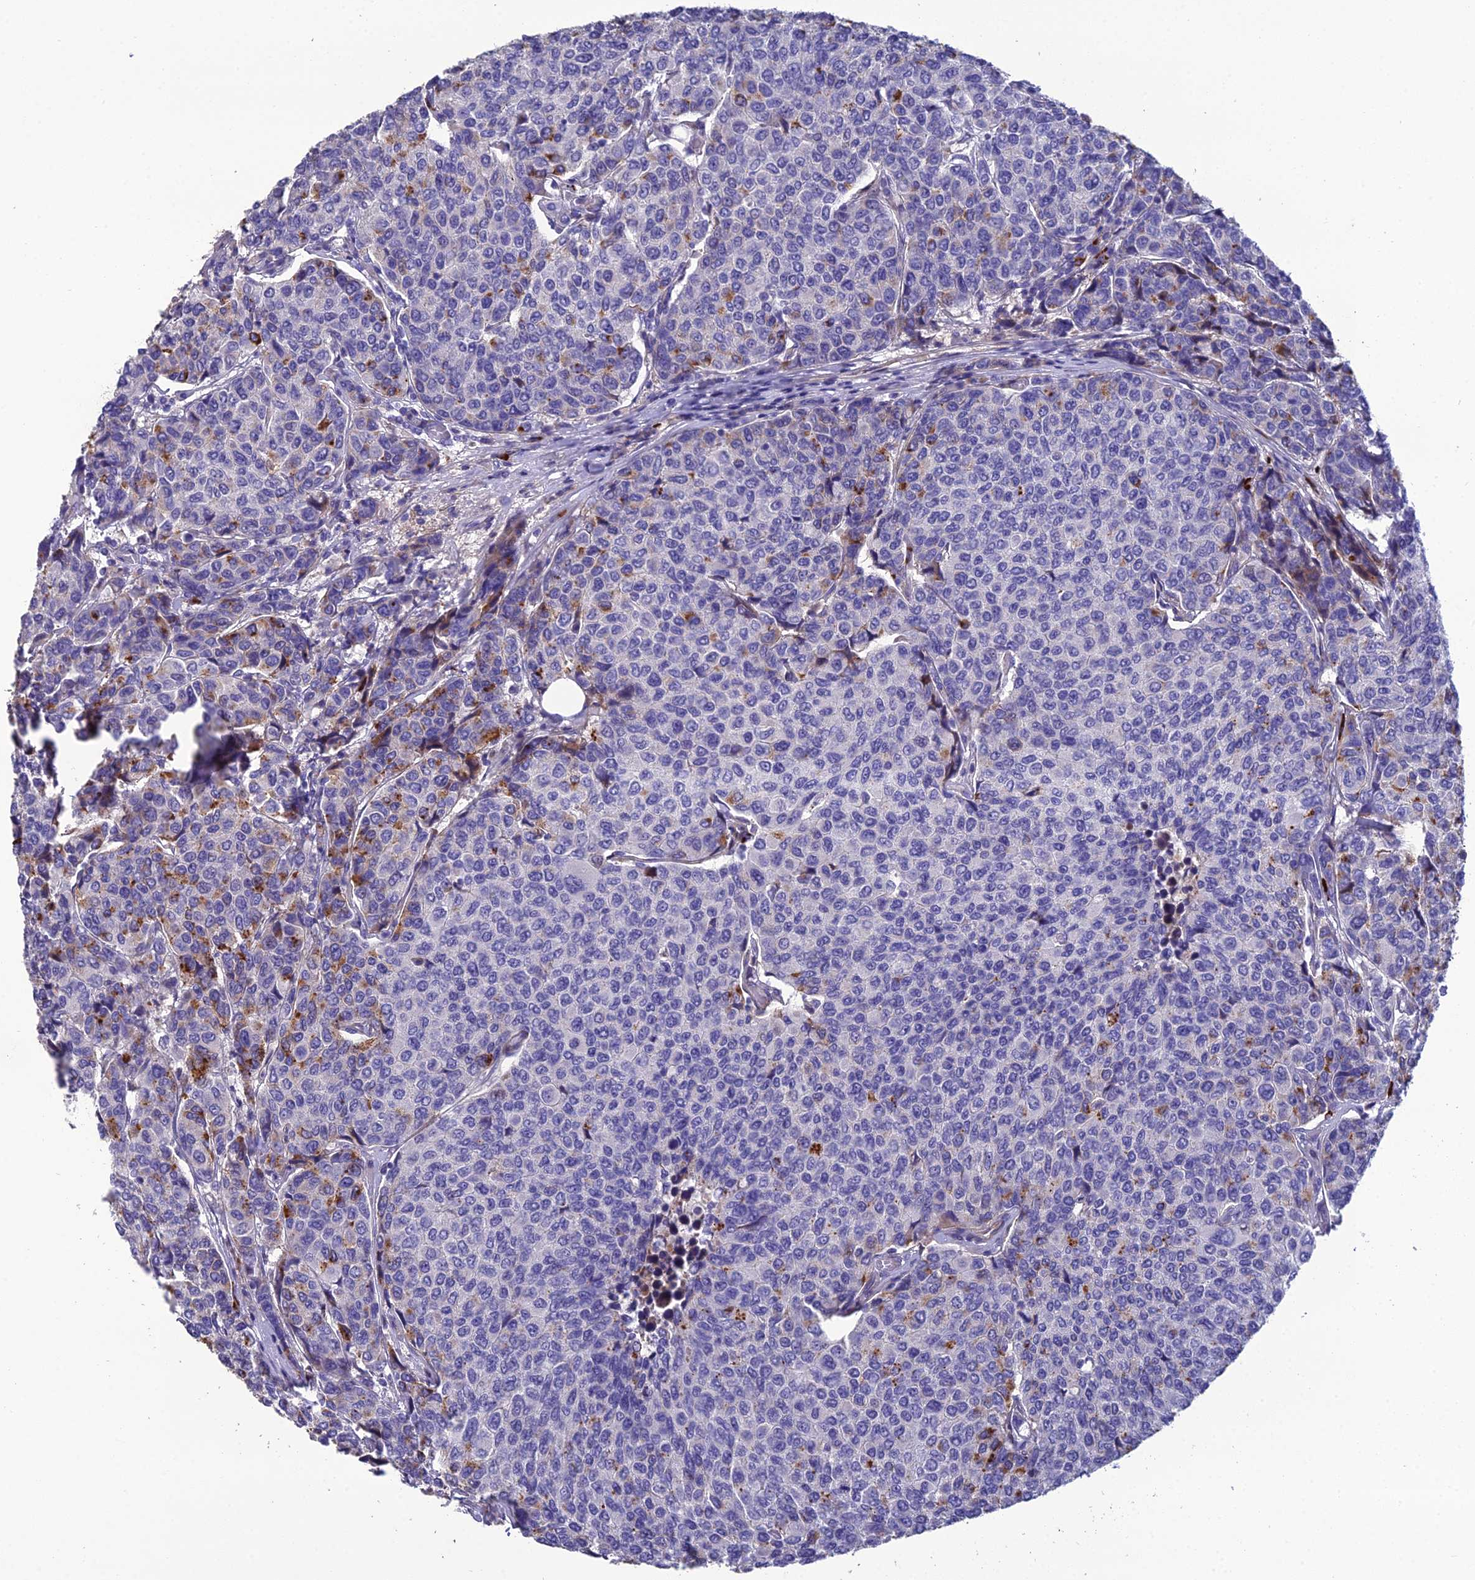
{"staining": {"intensity": "moderate", "quantity": "<25%", "location": "cytoplasmic/membranous"}, "tissue": "breast cancer", "cell_type": "Tumor cells", "image_type": "cancer", "snomed": [{"axis": "morphology", "description": "Duct carcinoma"}, {"axis": "topography", "description": "Breast"}], "caption": "Moderate cytoplasmic/membranous expression is present in about <25% of tumor cells in breast cancer (invasive ductal carcinoma).", "gene": "OR56B1", "patient": {"sex": "female", "age": 55}}